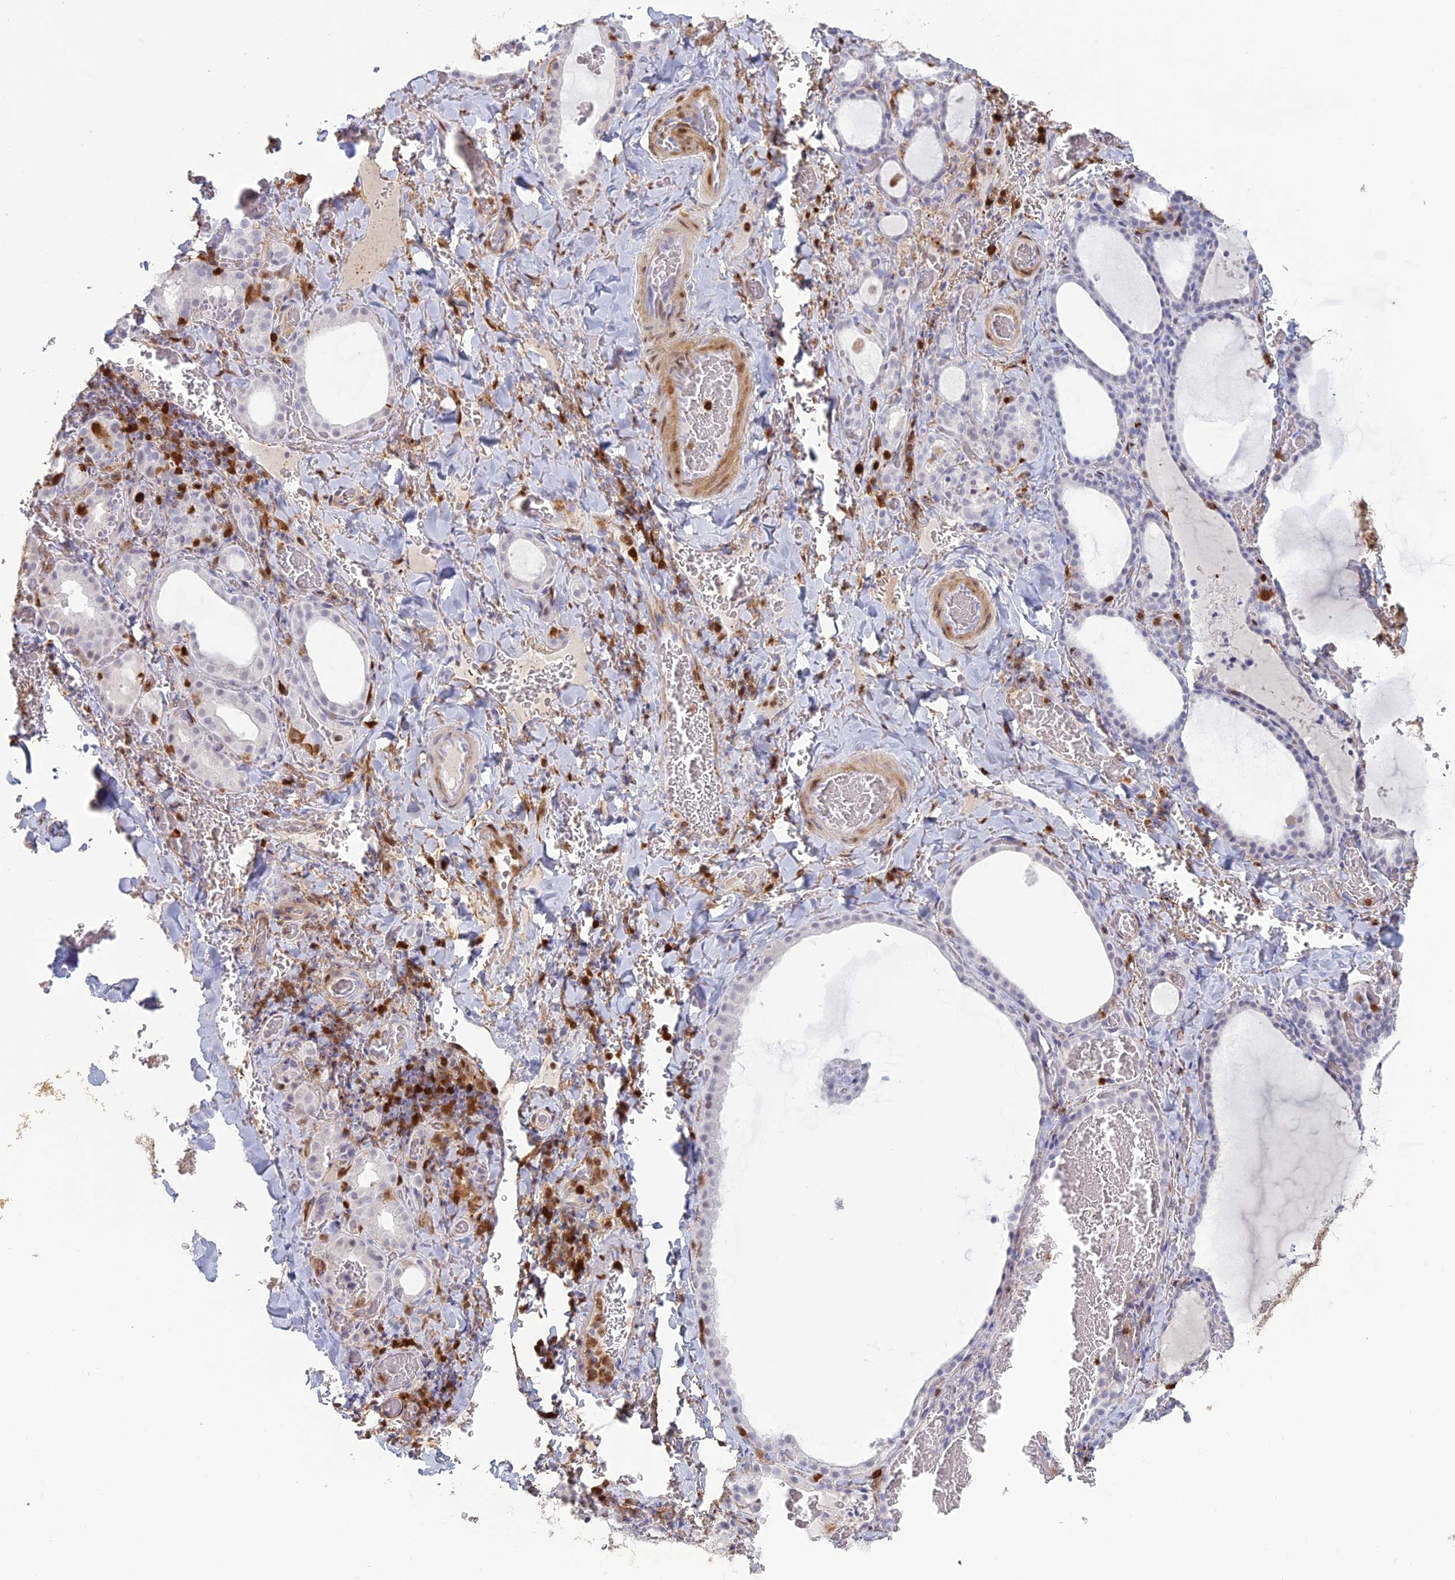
{"staining": {"intensity": "negative", "quantity": "none", "location": "none"}, "tissue": "thyroid gland", "cell_type": "Glandular cells", "image_type": "normal", "snomed": [{"axis": "morphology", "description": "Normal tissue, NOS"}, {"axis": "topography", "description": "Thyroid gland"}], "caption": "Human thyroid gland stained for a protein using immunohistochemistry (IHC) exhibits no expression in glandular cells.", "gene": "PGBD4", "patient": {"sex": "female", "age": 39}}